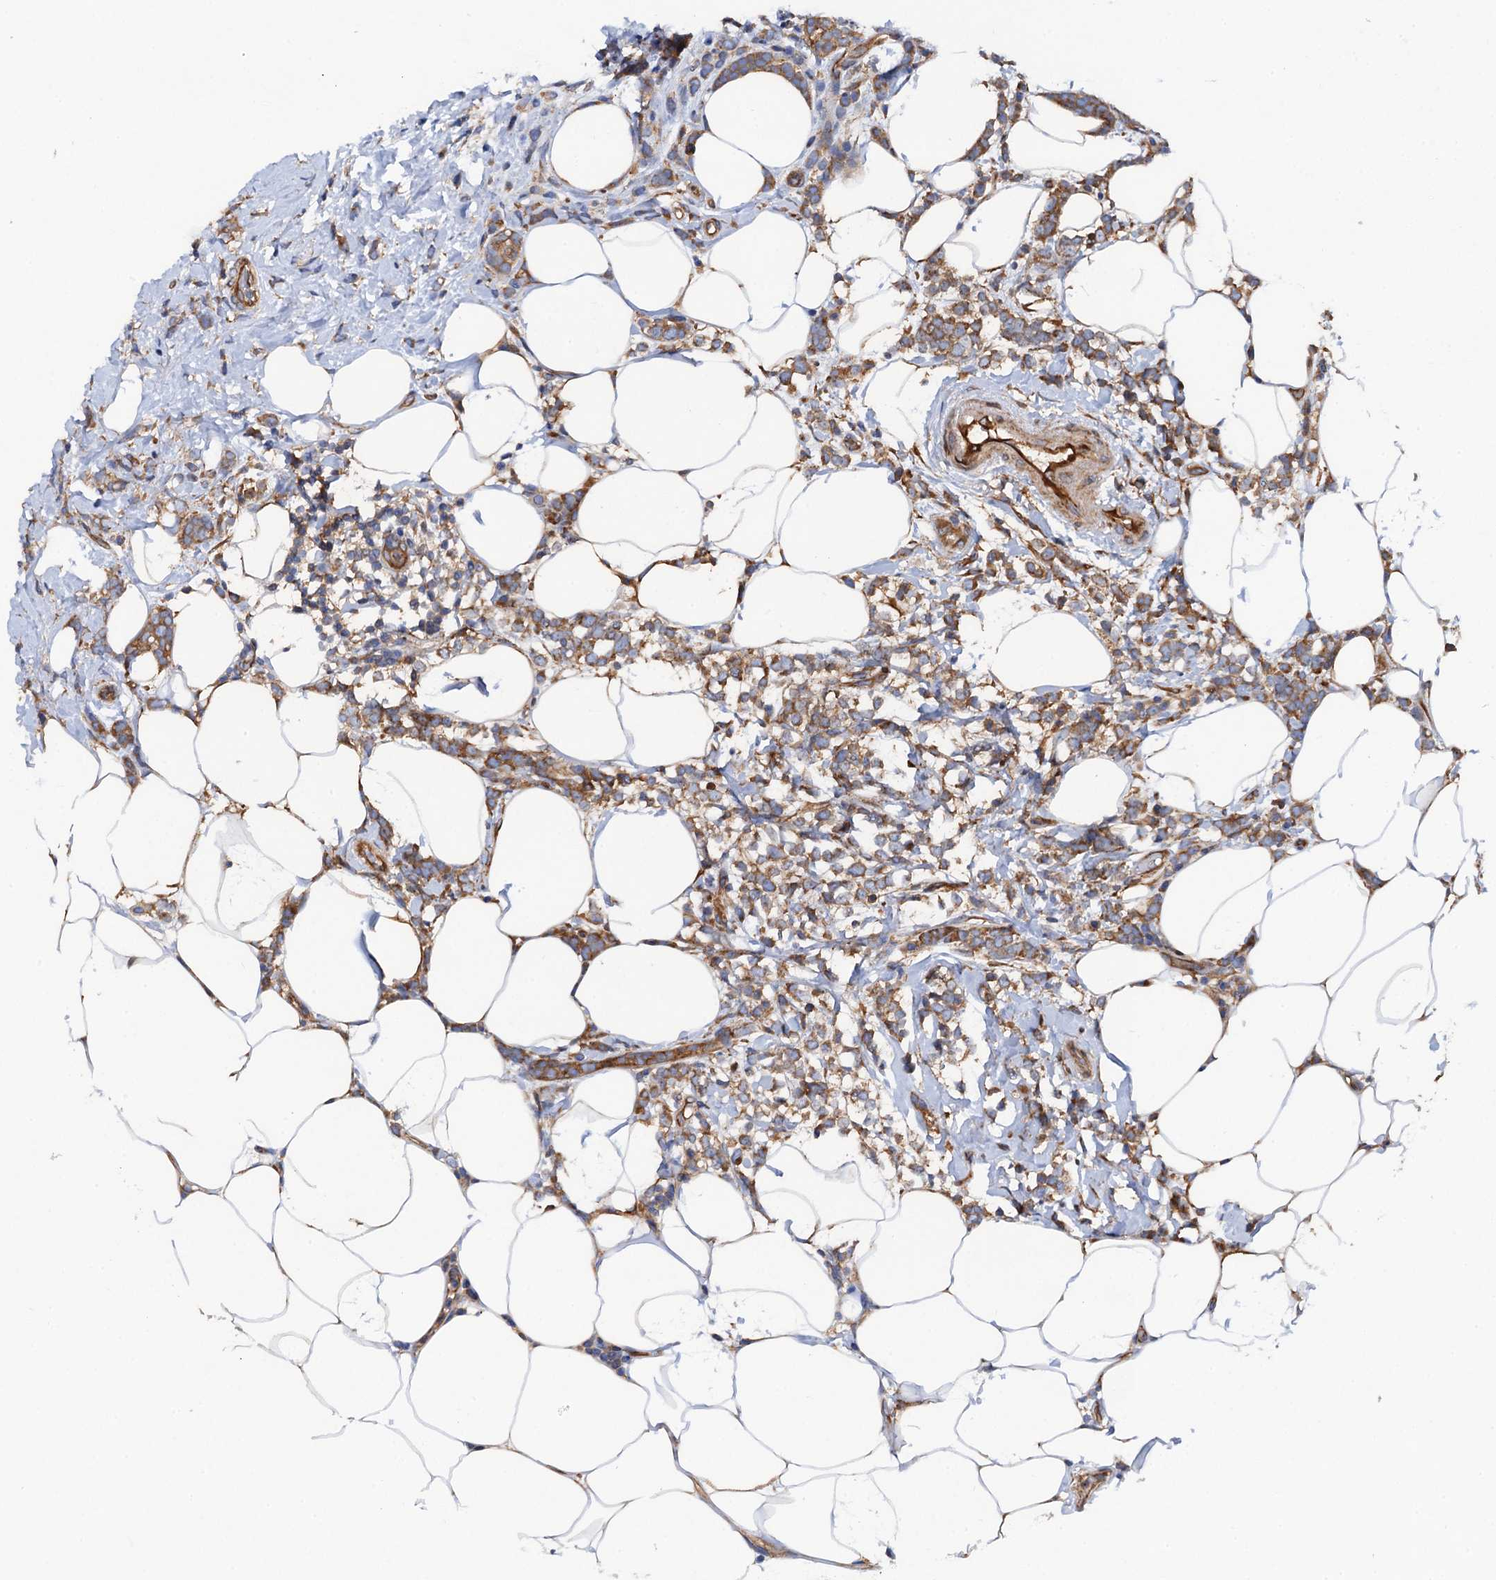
{"staining": {"intensity": "moderate", "quantity": ">75%", "location": "cytoplasmic/membranous"}, "tissue": "breast cancer", "cell_type": "Tumor cells", "image_type": "cancer", "snomed": [{"axis": "morphology", "description": "Lobular carcinoma"}, {"axis": "topography", "description": "Breast"}], "caption": "There is medium levels of moderate cytoplasmic/membranous staining in tumor cells of lobular carcinoma (breast), as demonstrated by immunohistochemical staining (brown color).", "gene": "MRPL48", "patient": {"sex": "female", "age": 58}}